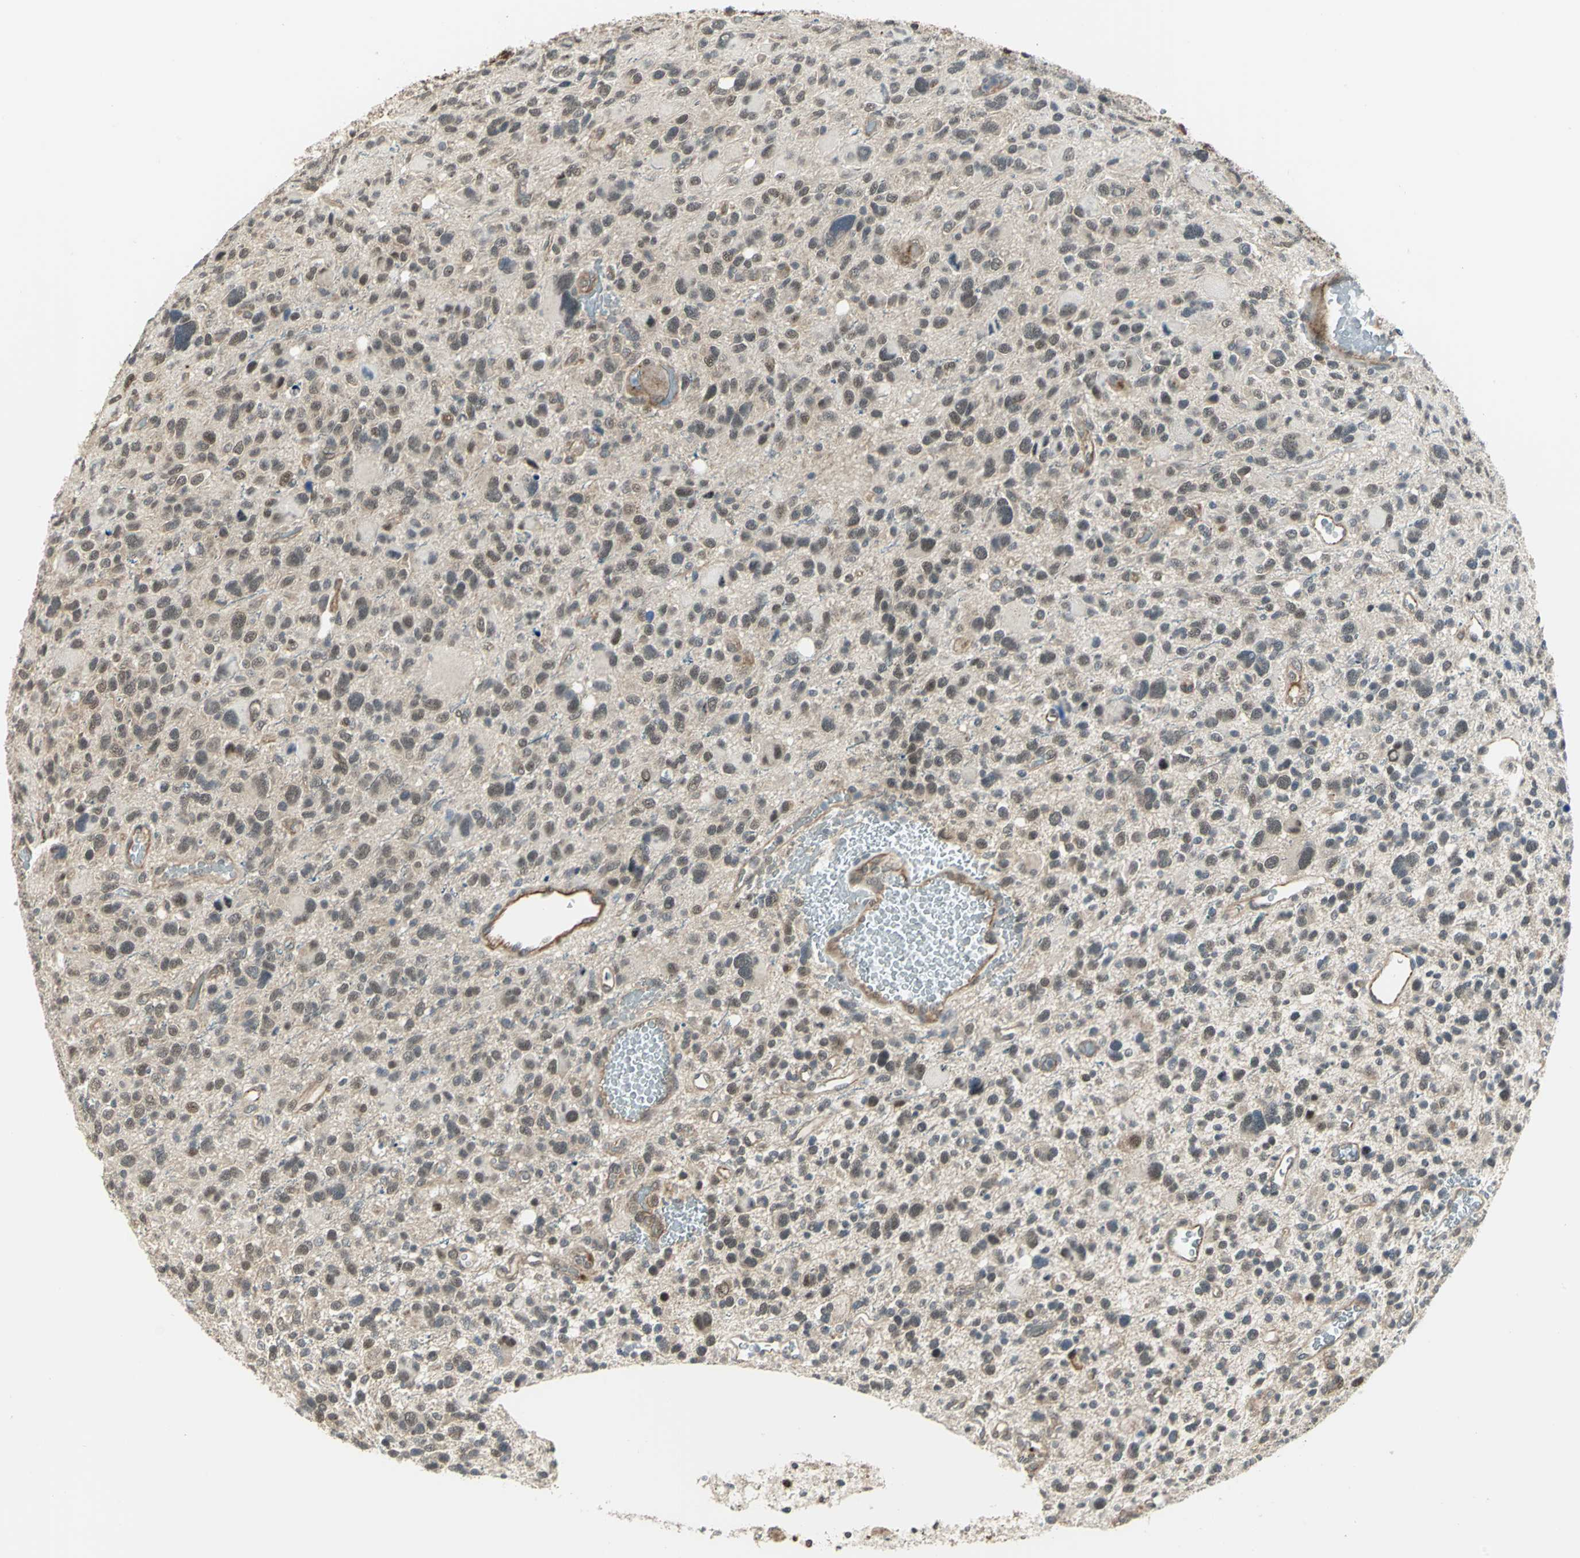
{"staining": {"intensity": "weak", "quantity": ">75%", "location": "cytoplasmic/membranous,nuclear"}, "tissue": "glioma", "cell_type": "Tumor cells", "image_type": "cancer", "snomed": [{"axis": "morphology", "description": "Glioma, malignant, High grade"}, {"axis": "topography", "description": "Brain"}], "caption": "Tumor cells show low levels of weak cytoplasmic/membranous and nuclear staining in about >75% of cells in malignant high-grade glioma.", "gene": "PLAGL2", "patient": {"sex": "male", "age": 48}}